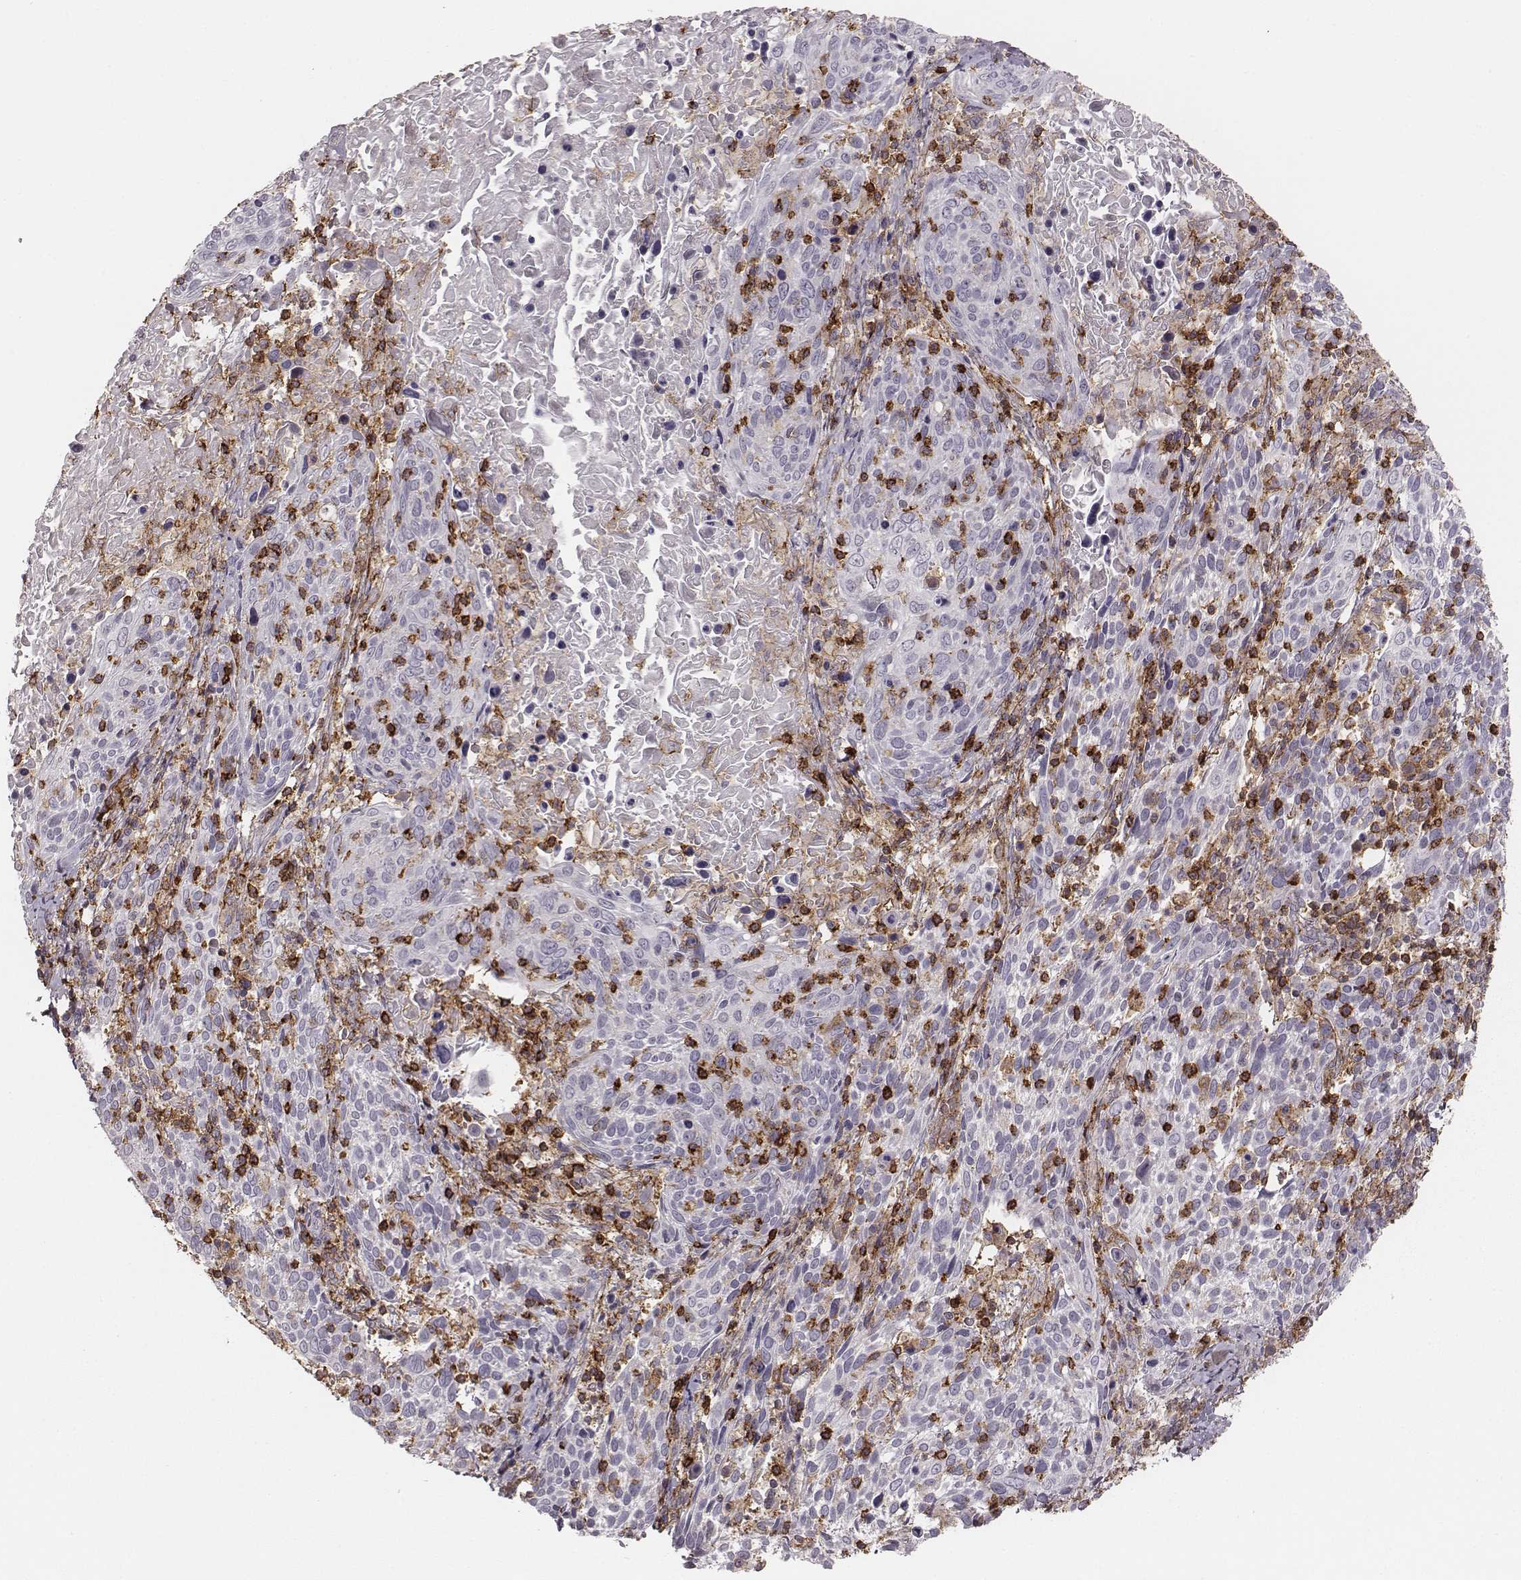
{"staining": {"intensity": "negative", "quantity": "none", "location": "none"}, "tissue": "cervical cancer", "cell_type": "Tumor cells", "image_type": "cancer", "snomed": [{"axis": "morphology", "description": "Squamous cell carcinoma, NOS"}, {"axis": "topography", "description": "Cervix"}], "caption": "Tumor cells are negative for brown protein staining in cervical cancer (squamous cell carcinoma). Brightfield microscopy of immunohistochemistry (IHC) stained with DAB (brown) and hematoxylin (blue), captured at high magnification.", "gene": "ZYX", "patient": {"sex": "female", "age": 61}}